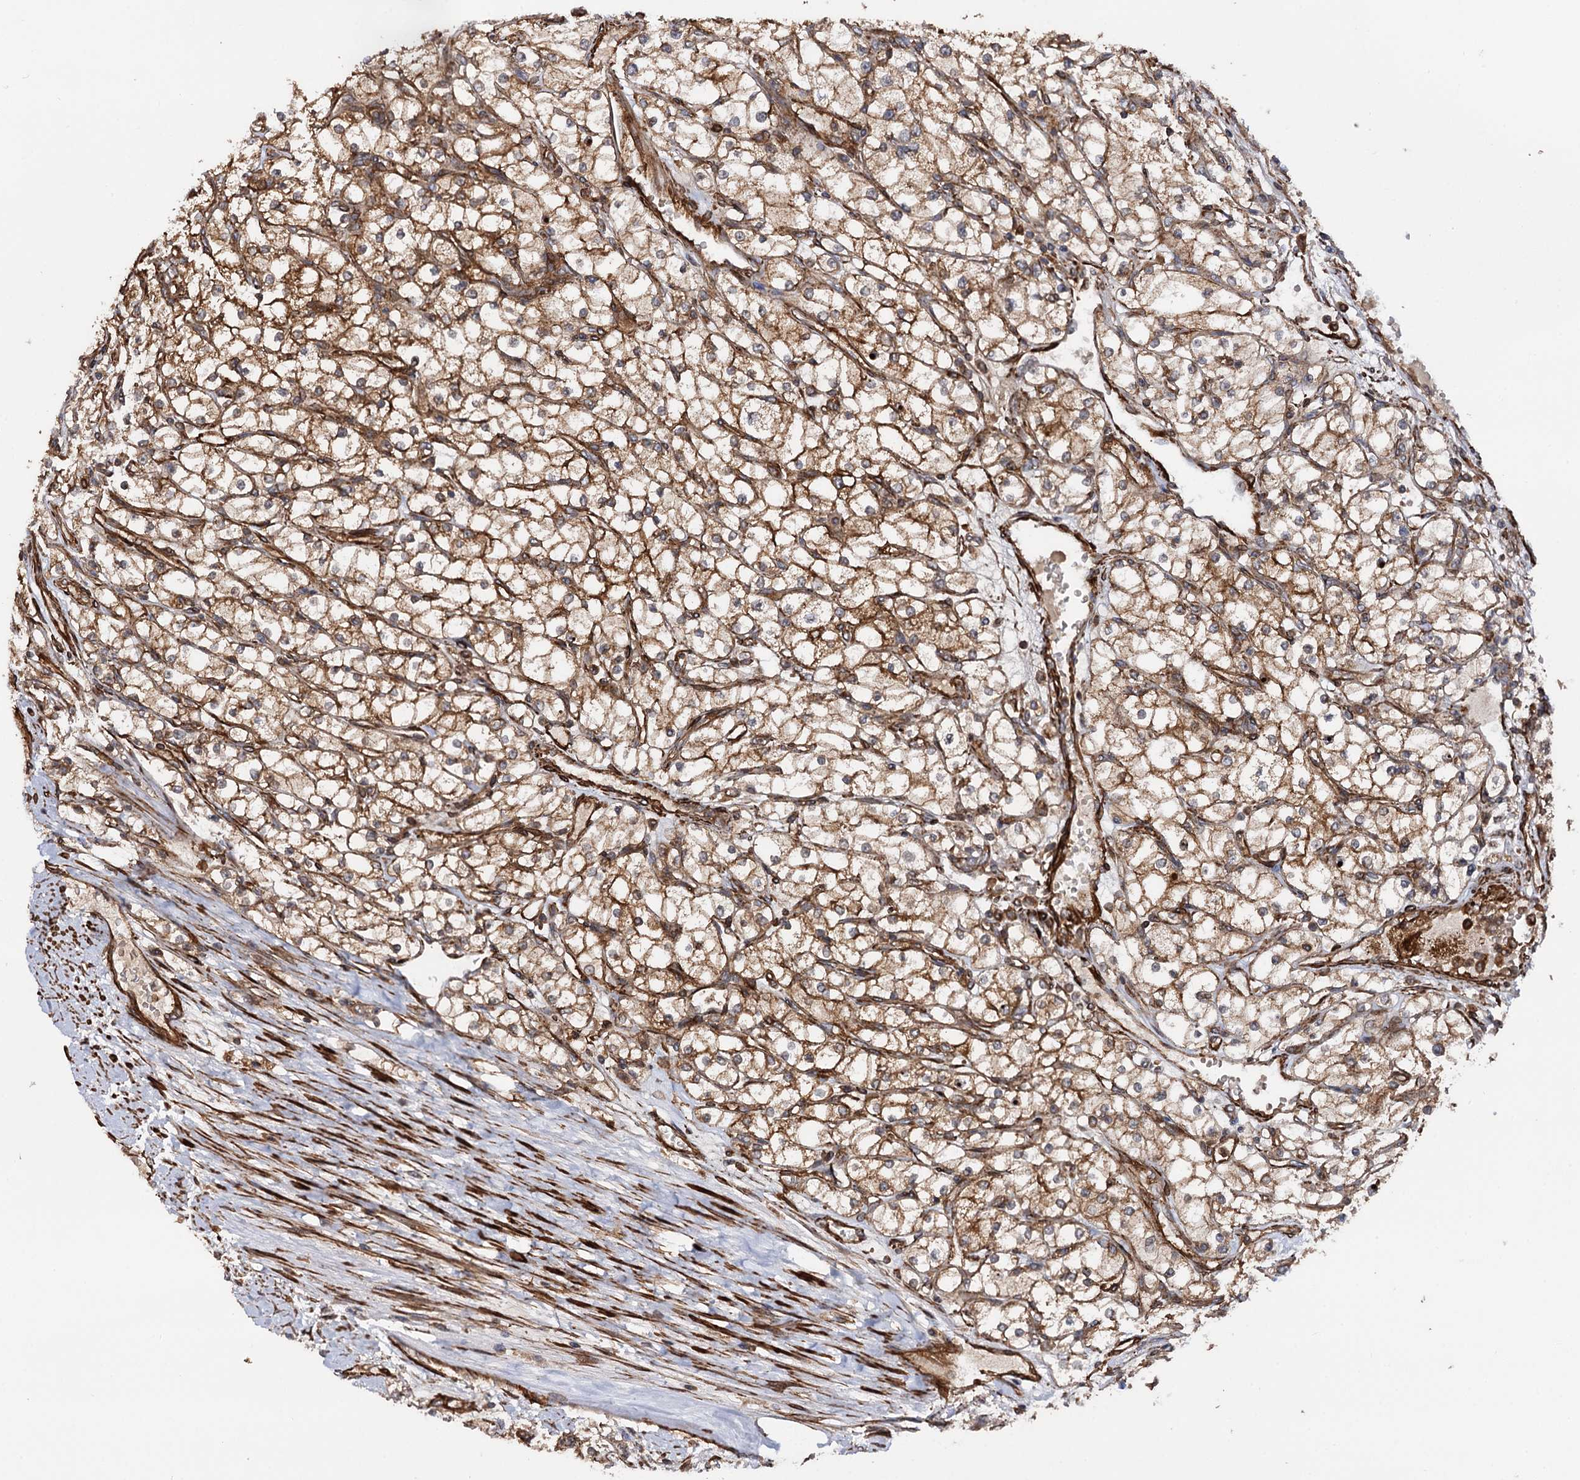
{"staining": {"intensity": "moderate", "quantity": ">75%", "location": "cytoplasmic/membranous"}, "tissue": "renal cancer", "cell_type": "Tumor cells", "image_type": "cancer", "snomed": [{"axis": "morphology", "description": "Adenocarcinoma, NOS"}, {"axis": "topography", "description": "Kidney"}], "caption": "Moderate cytoplasmic/membranous positivity is appreciated in approximately >75% of tumor cells in renal cancer.", "gene": "ATP8B4", "patient": {"sex": "male", "age": 80}}